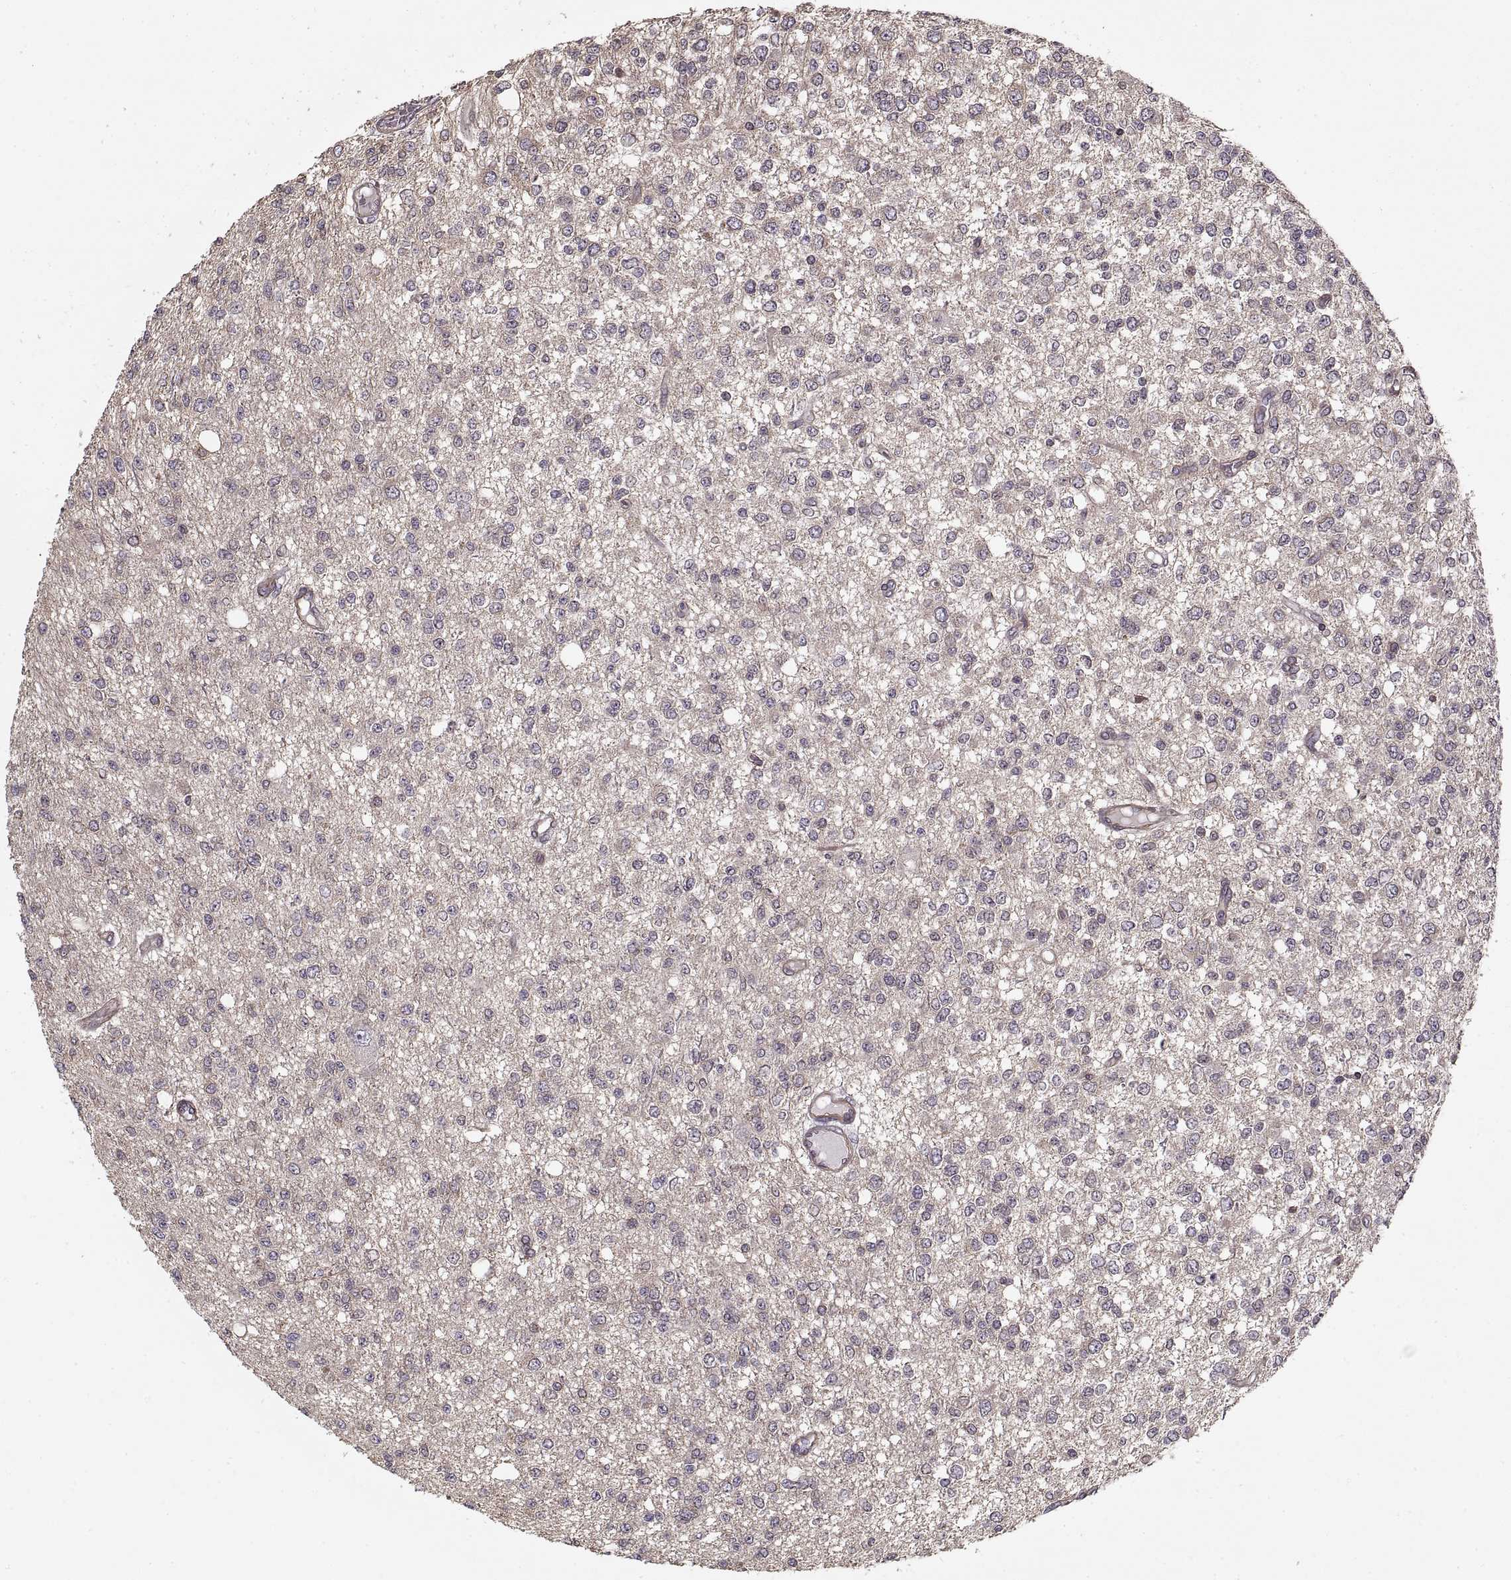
{"staining": {"intensity": "negative", "quantity": "none", "location": "none"}, "tissue": "glioma", "cell_type": "Tumor cells", "image_type": "cancer", "snomed": [{"axis": "morphology", "description": "Glioma, malignant, Low grade"}, {"axis": "topography", "description": "Brain"}], "caption": "Tumor cells are negative for protein expression in human glioma.", "gene": "LAMB2", "patient": {"sex": "male", "age": 67}}